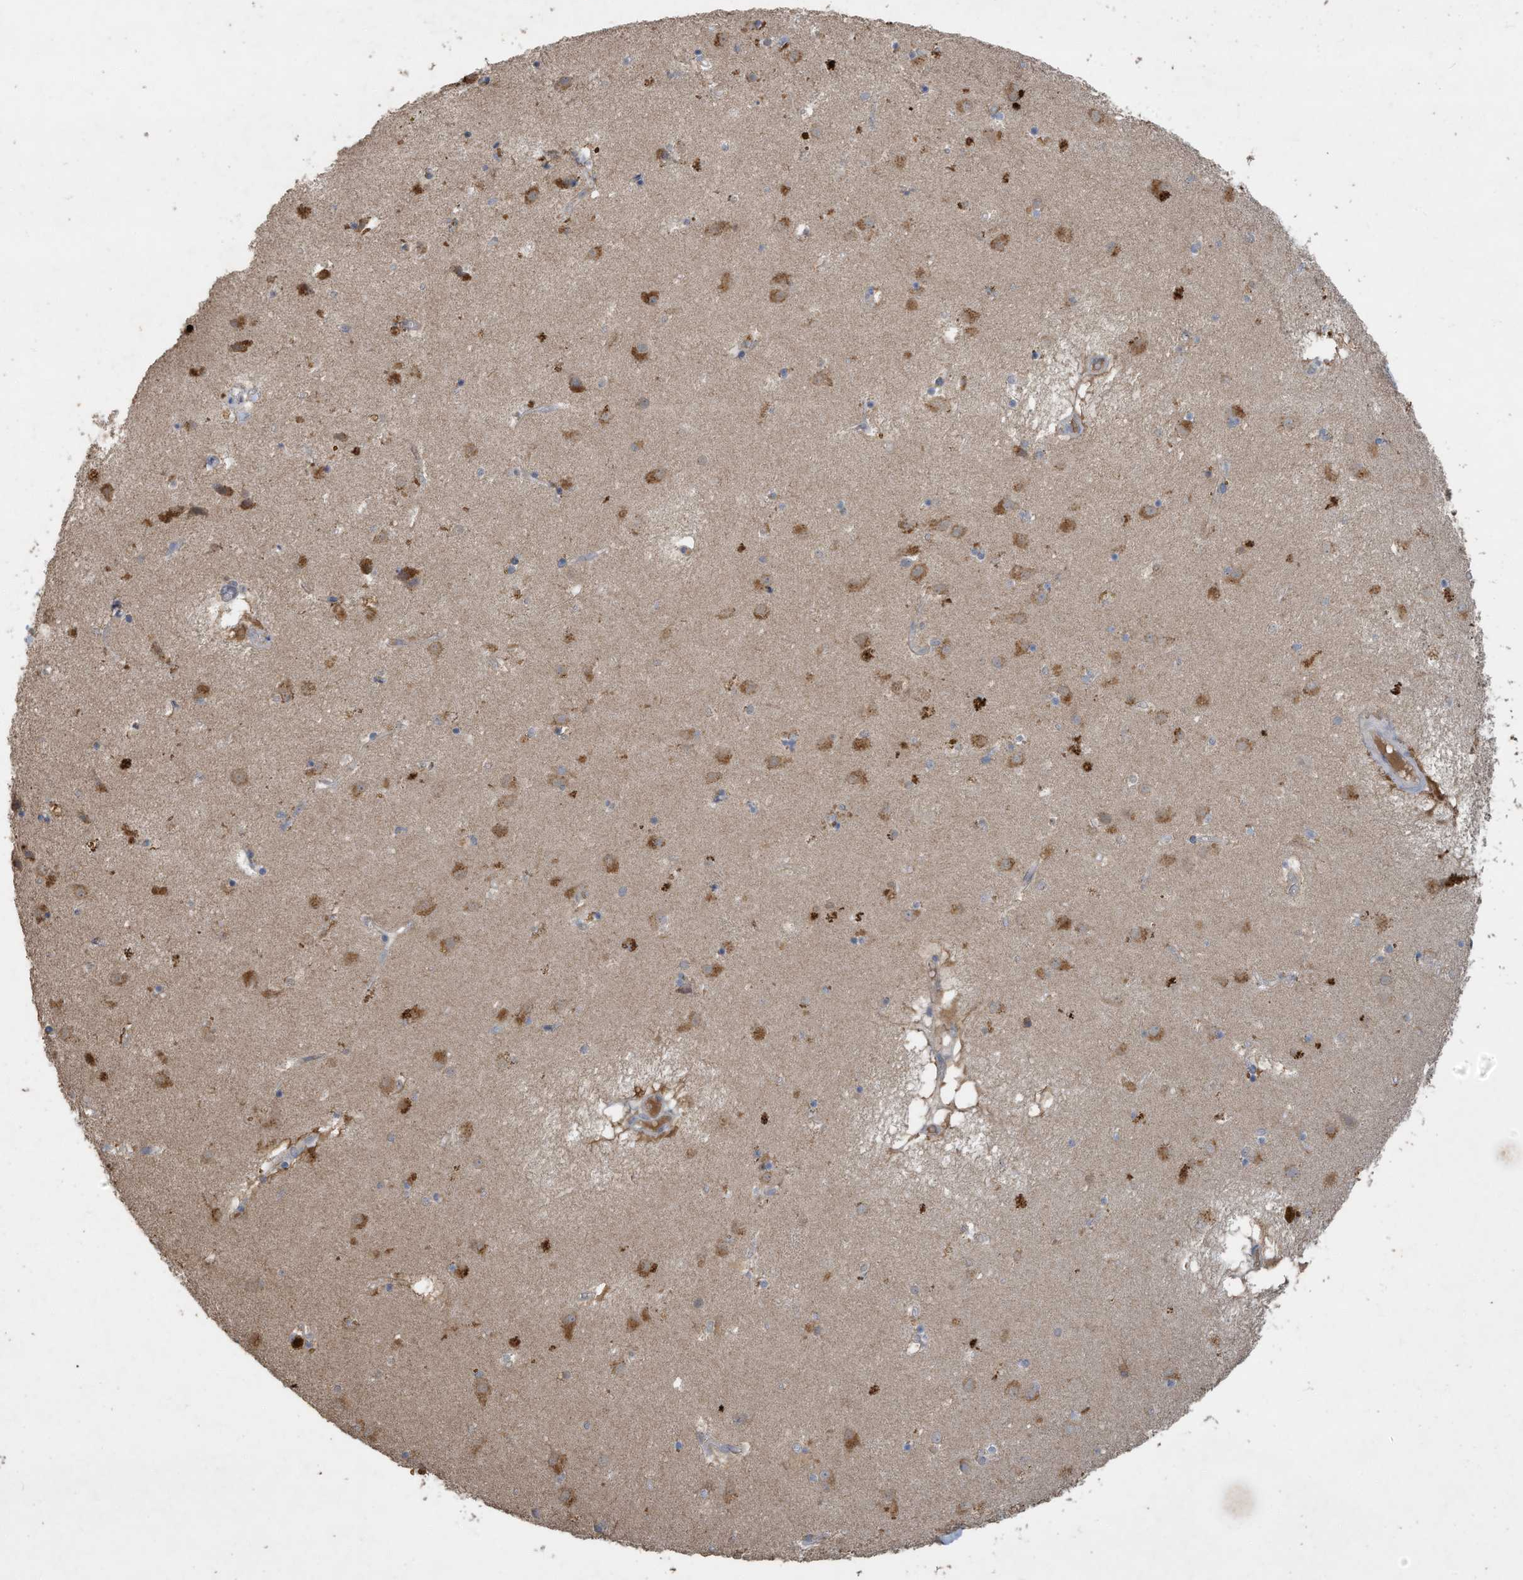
{"staining": {"intensity": "weak", "quantity": "<25%", "location": "cytoplasmic/membranous"}, "tissue": "caudate", "cell_type": "Glial cells", "image_type": "normal", "snomed": [{"axis": "morphology", "description": "Normal tissue, NOS"}, {"axis": "topography", "description": "Lateral ventricle wall"}], "caption": "Micrograph shows no significant protein positivity in glial cells of normal caudate.", "gene": "CAPN13", "patient": {"sex": "male", "age": 70}}